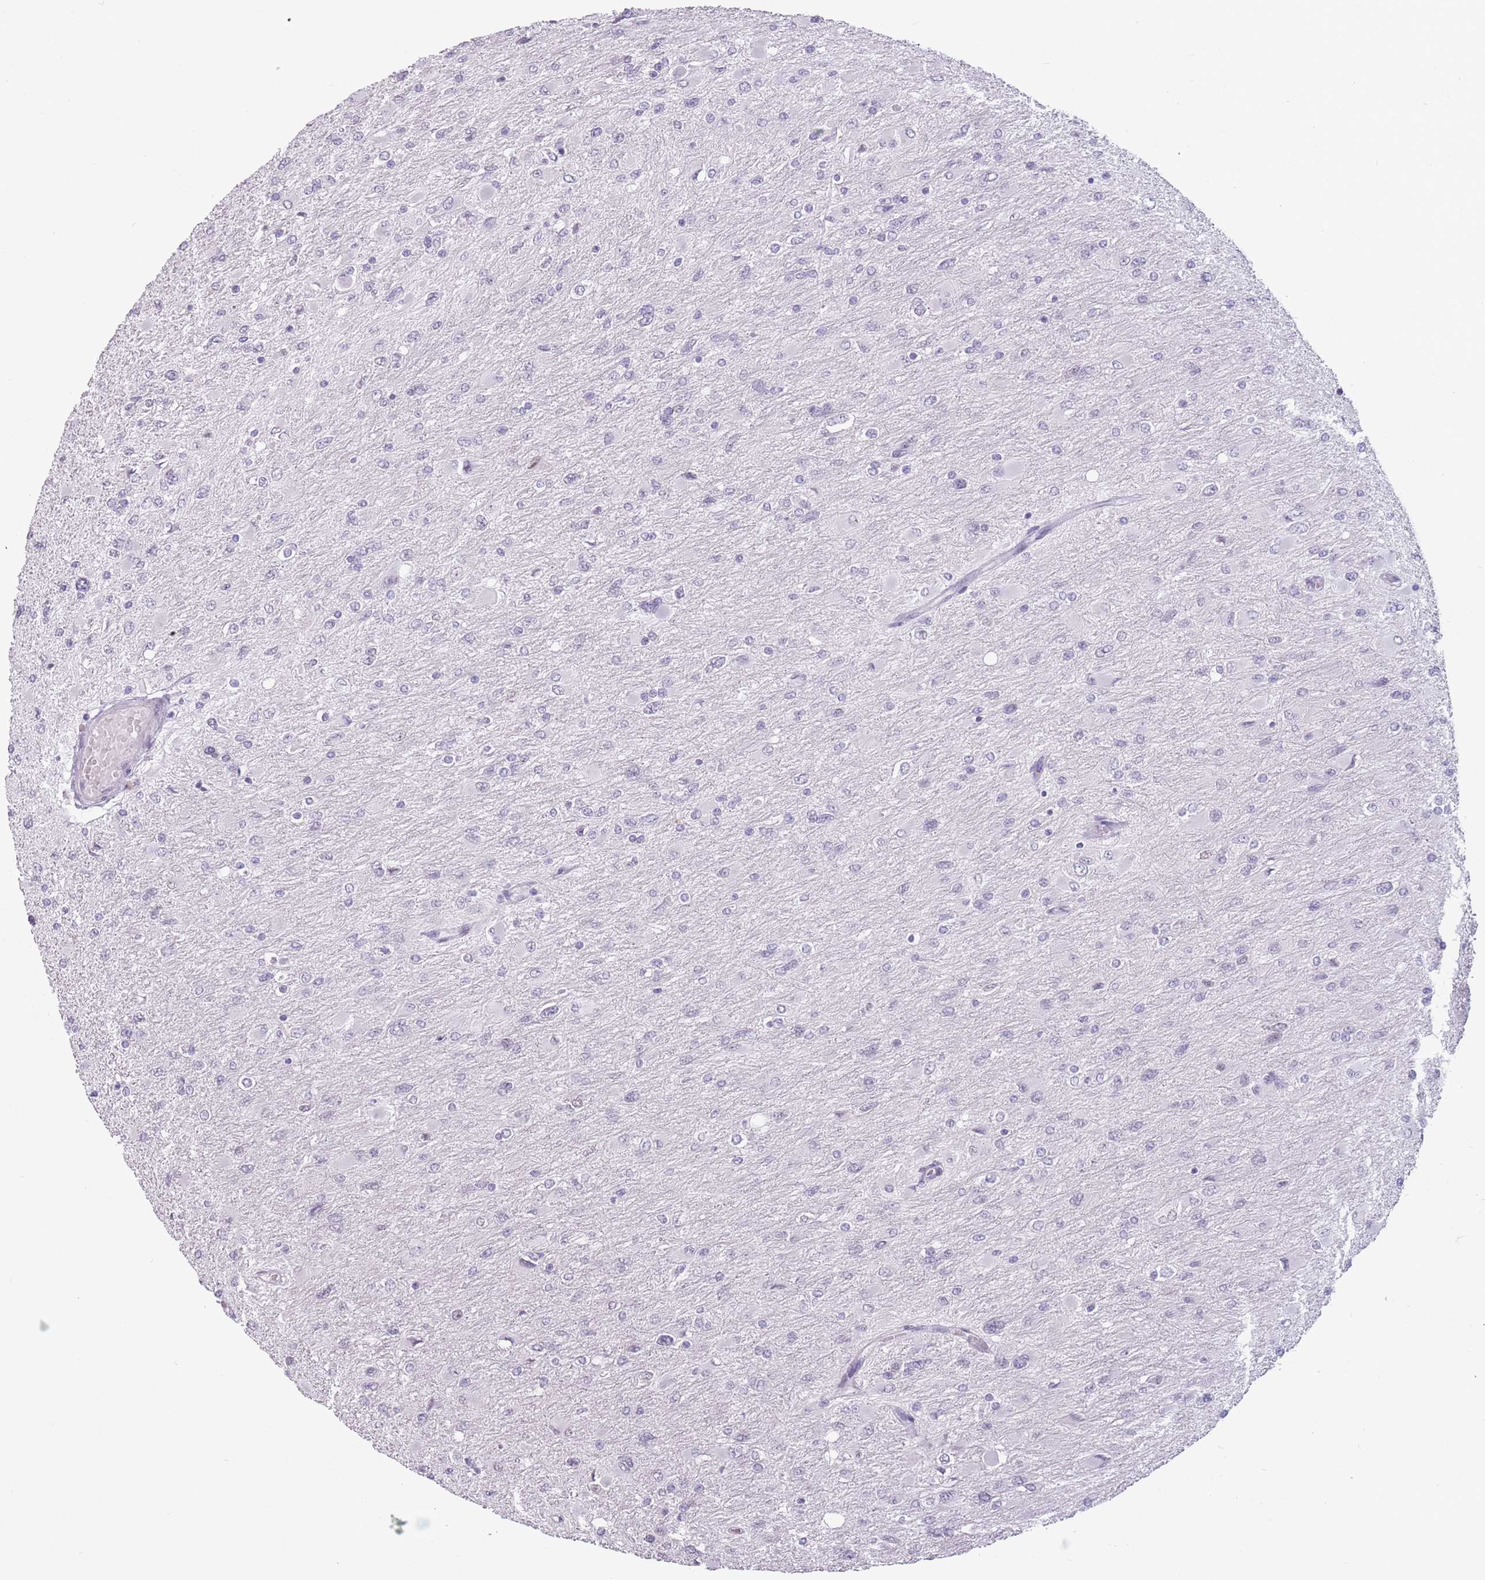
{"staining": {"intensity": "negative", "quantity": "none", "location": "none"}, "tissue": "glioma", "cell_type": "Tumor cells", "image_type": "cancer", "snomed": [{"axis": "morphology", "description": "Glioma, malignant, High grade"}, {"axis": "topography", "description": "Cerebral cortex"}], "caption": "Tumor cells are negative for brown protein staining in glioma.", "gene": "PTCHD1", "patient": {"sex": "female", "age": 36}}